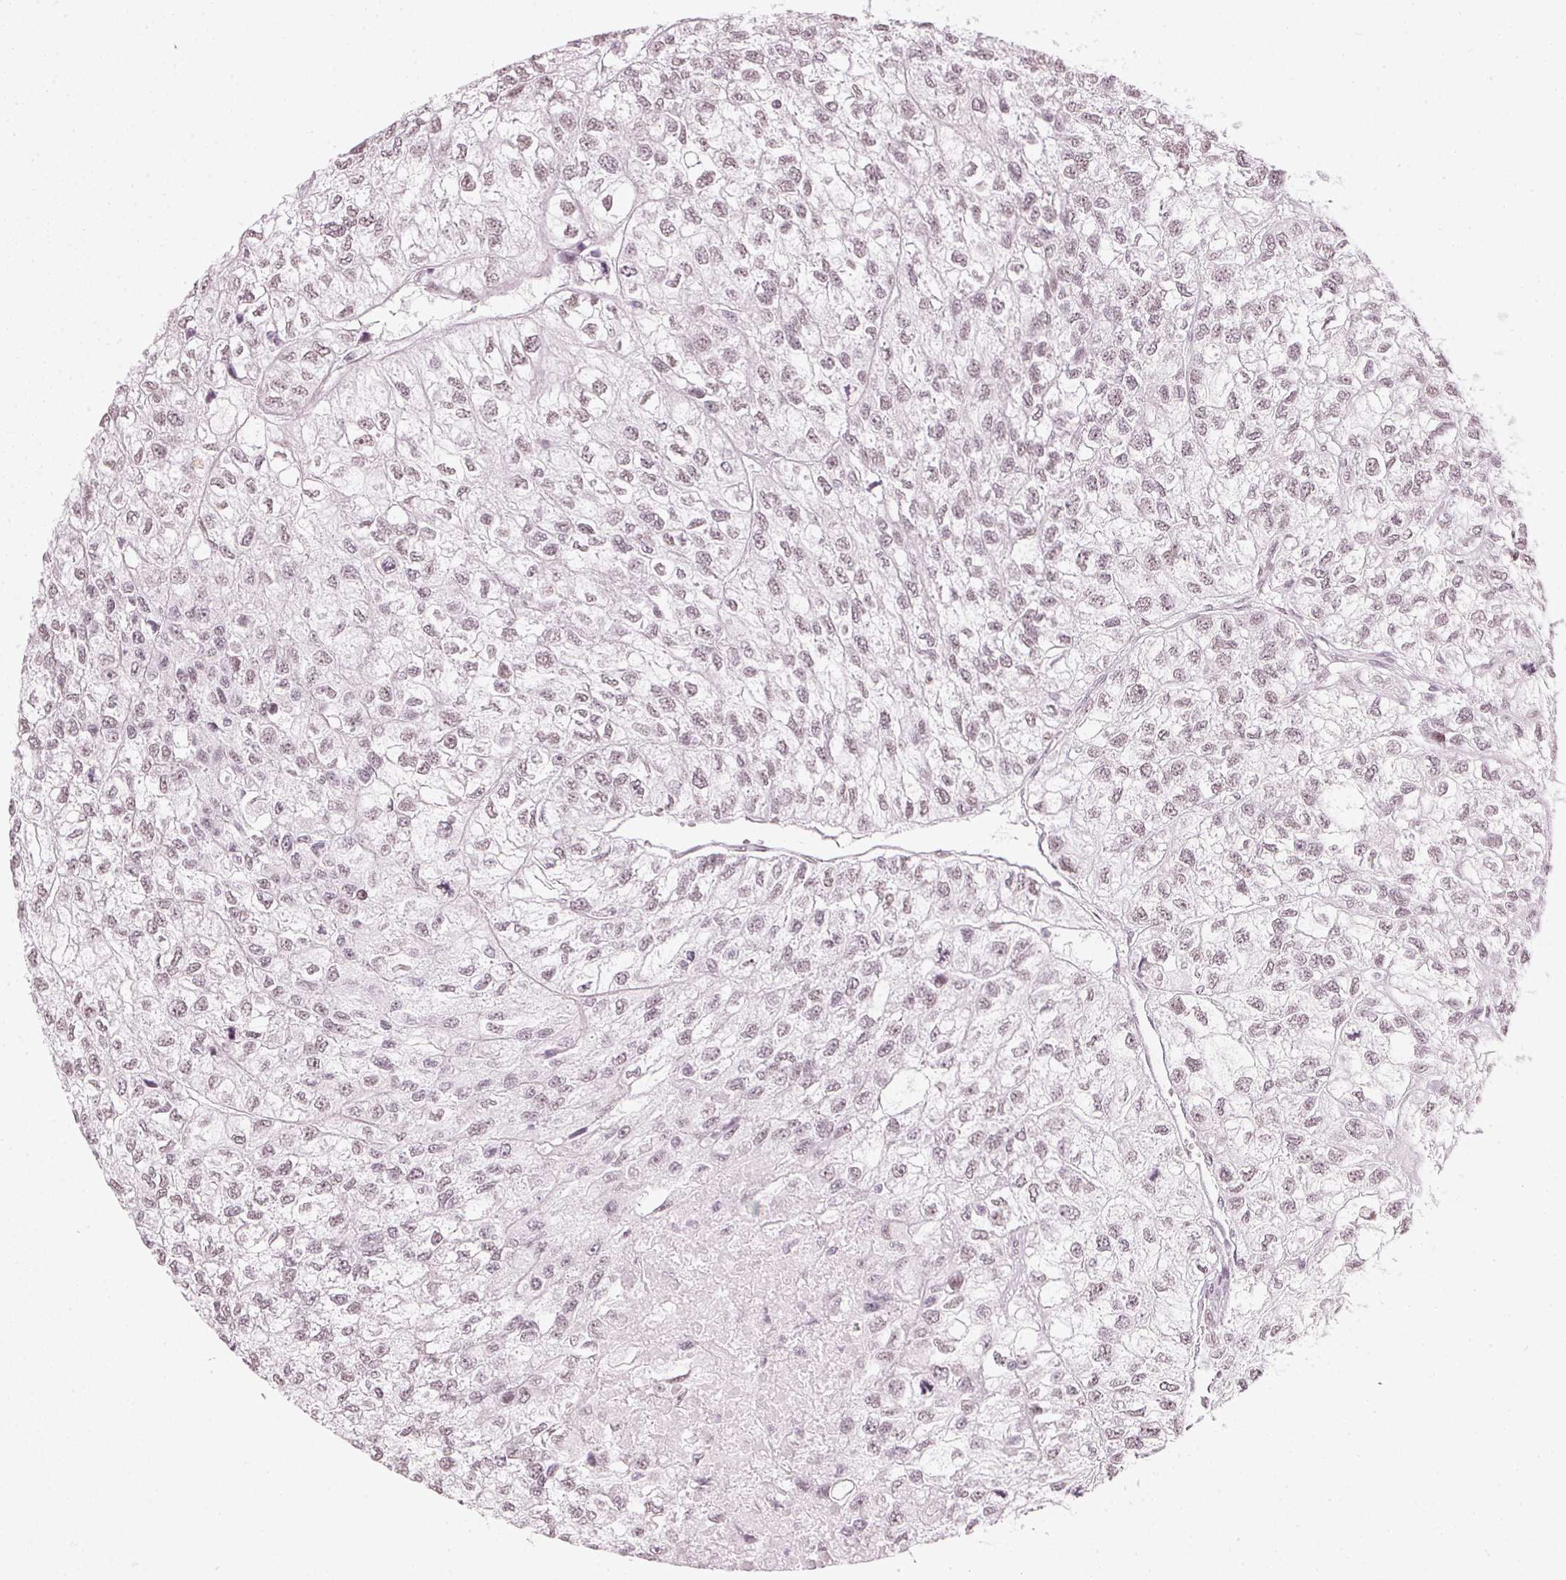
{"staining": {"intensity": "weak", "quantity": "25%-75%", "location": "nuclear"}, "tissue": "renal cancer", "cell_type": "Tumor cells", "image_type": "cancer", "snomed": [{"axis": "morphology", "description": "Adenocarcinoma, NOS"}, {"axis": "topography", "description": "Kidney"}], "caption": "The photomicrograph reveals staining of renal cancer, revealing weak nuclear protein positivity (brown color) within tumor cells.", "gene": "DNAJC6", "patient": {"sex": "male", "age": 56}}